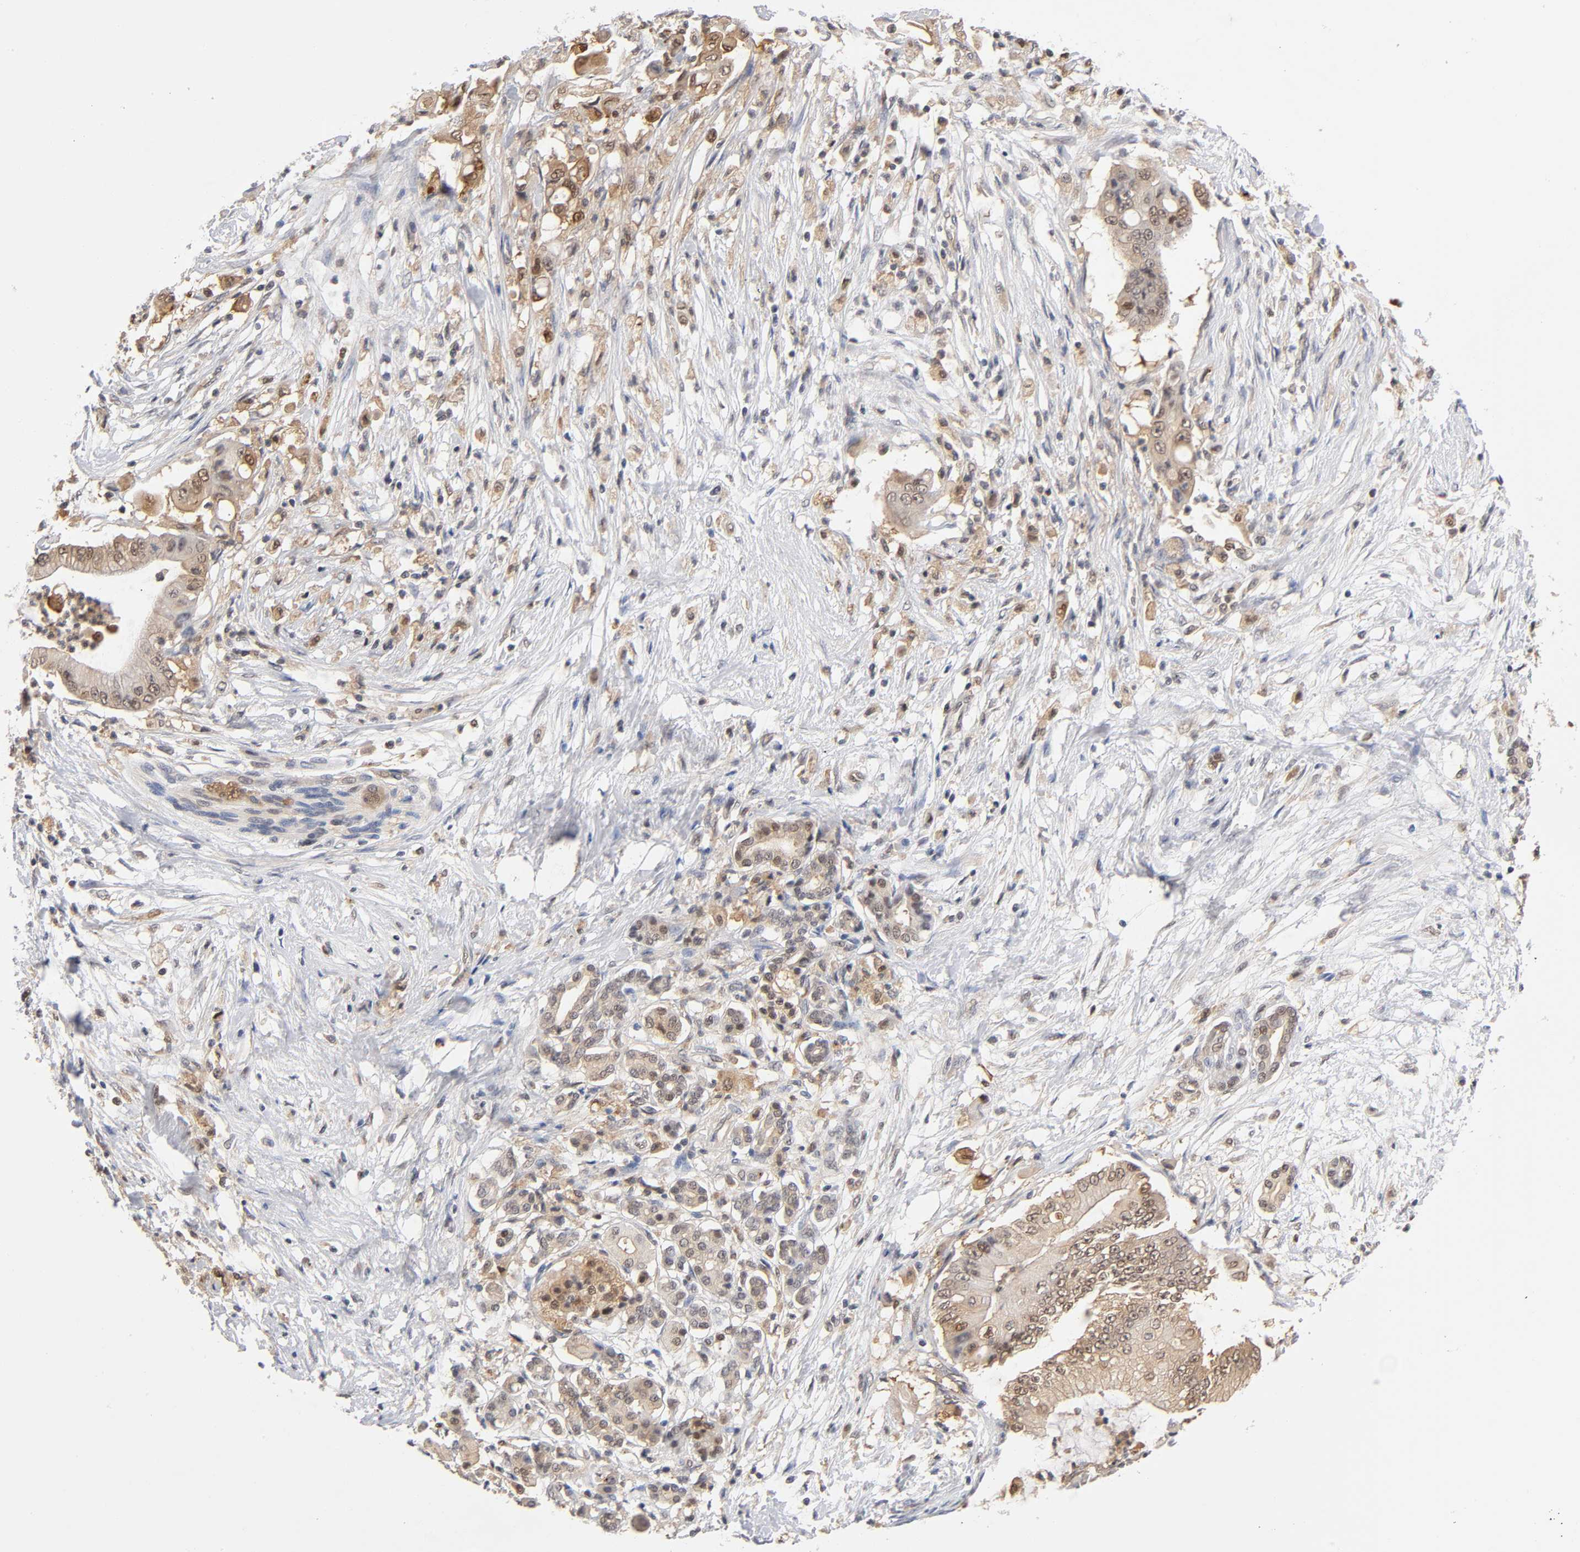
{"staining": {"intensity": "weak", "quantity": "25%-75%", "location": "cytoplasmic/membranous"}, "tissue": "pancreatic cancer", "cell_type": "Tumor cells", "image_type": "cancer", "snomed": [{"axis": "morphology", "description": "Adenocarcinoma, NOS"}, {"axis": "topography", "description": "Pancreas"}], "caption": "Immunohistochemistry (IHC) (DAB (3,3'-diaminobenzidine)) staining of pancreatic cancer (adenocarcinoma) demonstrates weak cytoplasmic/membranous protein staining in approximately 25%-75% of tumor cells.", "gene": "DFFB", "patient": {"sex": "male", "age": 62}}